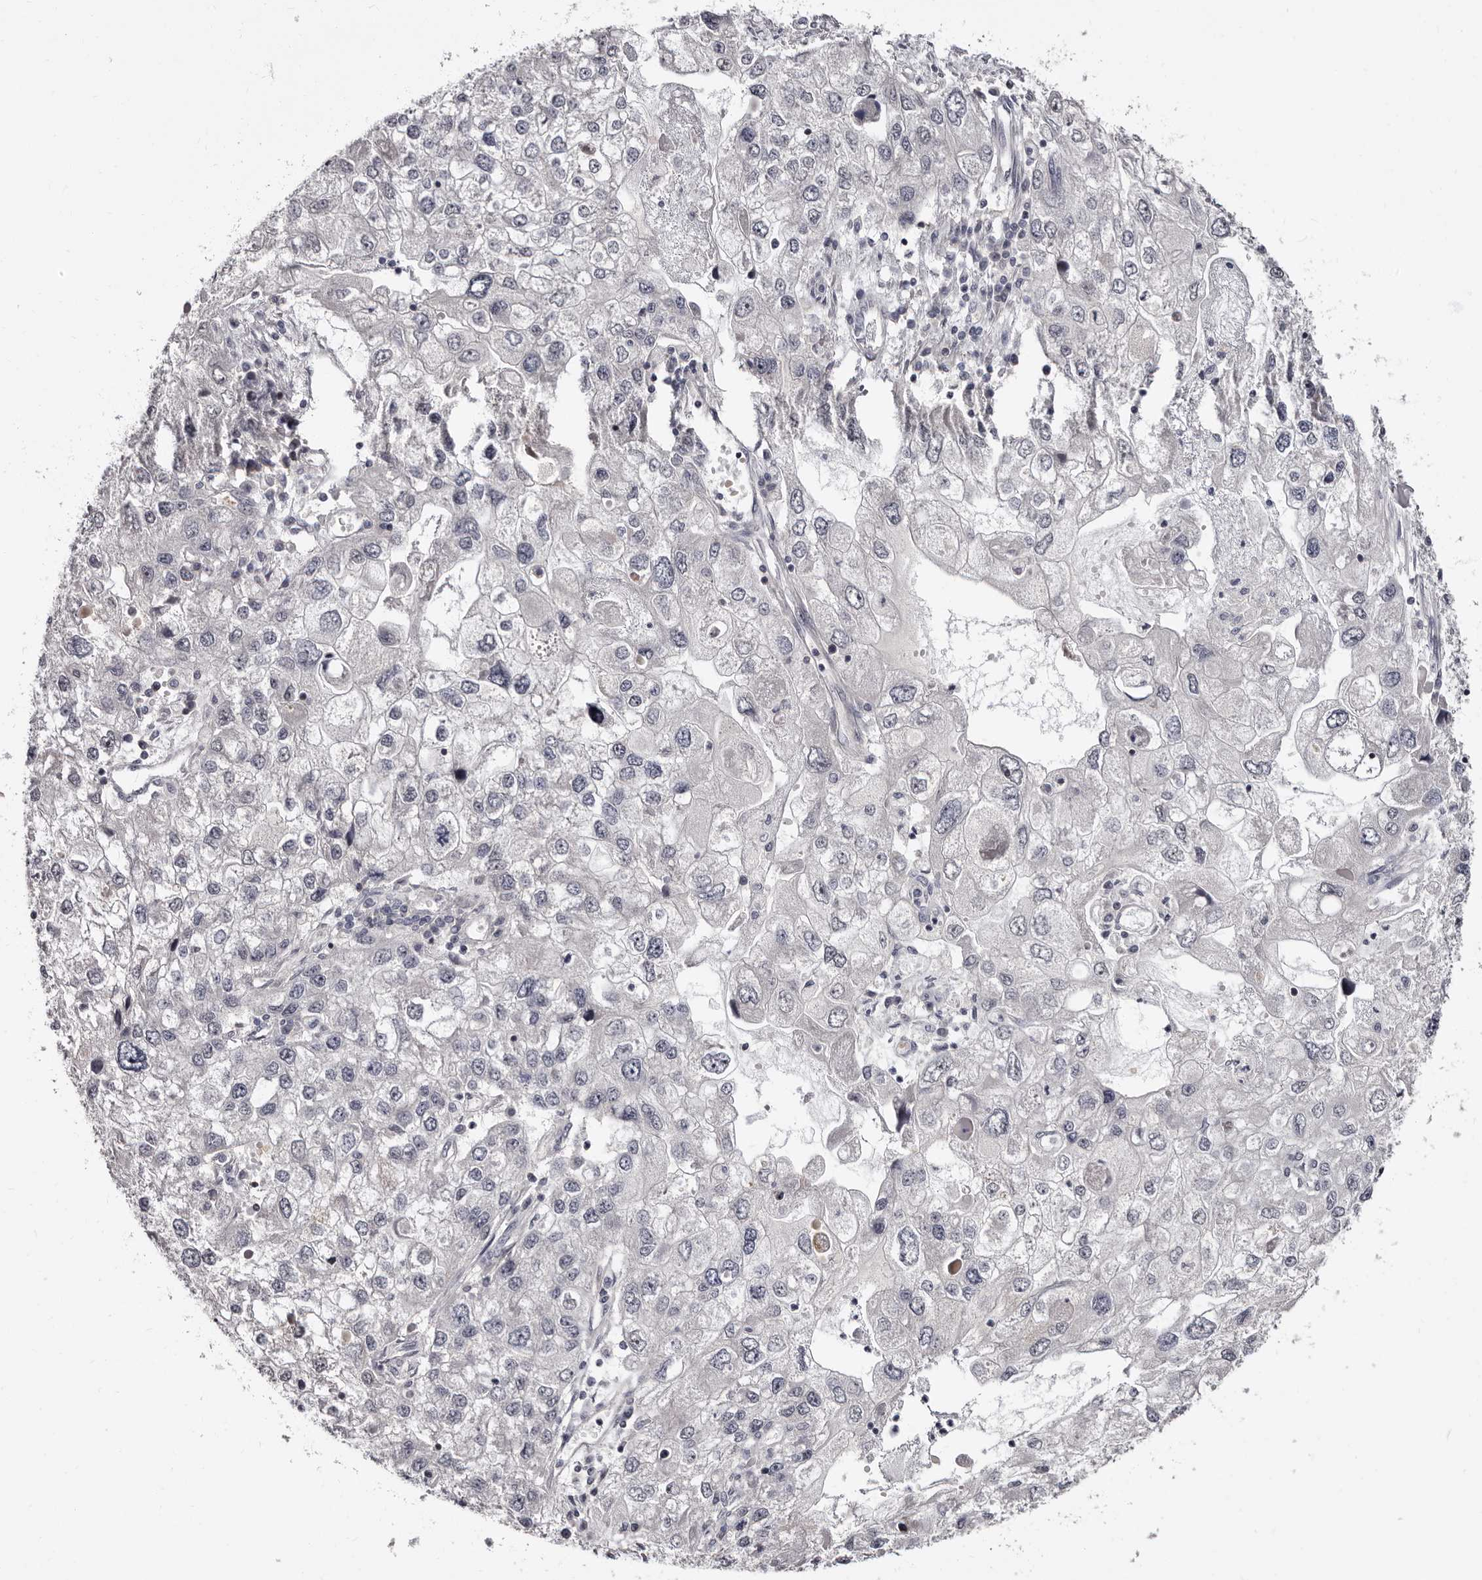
{"staining": {"intensity": "negative", "quantity": "none", "location": "none"}, "tissue": "endometrial cancer", "cell_type": "Tumor cells", "image_type": "cancer", "snomed": [{"axis": "morphology", "description": "Adenocarcinoma, NOS"}, {"axis": "topography", "description": "Endometrium"}], "caption": "Tumor cells are negative for protein expression in human adenocarcinoma (endometrial).", "gene": "PHF20L1", "patient": {"sex": "female", "age": 49}}